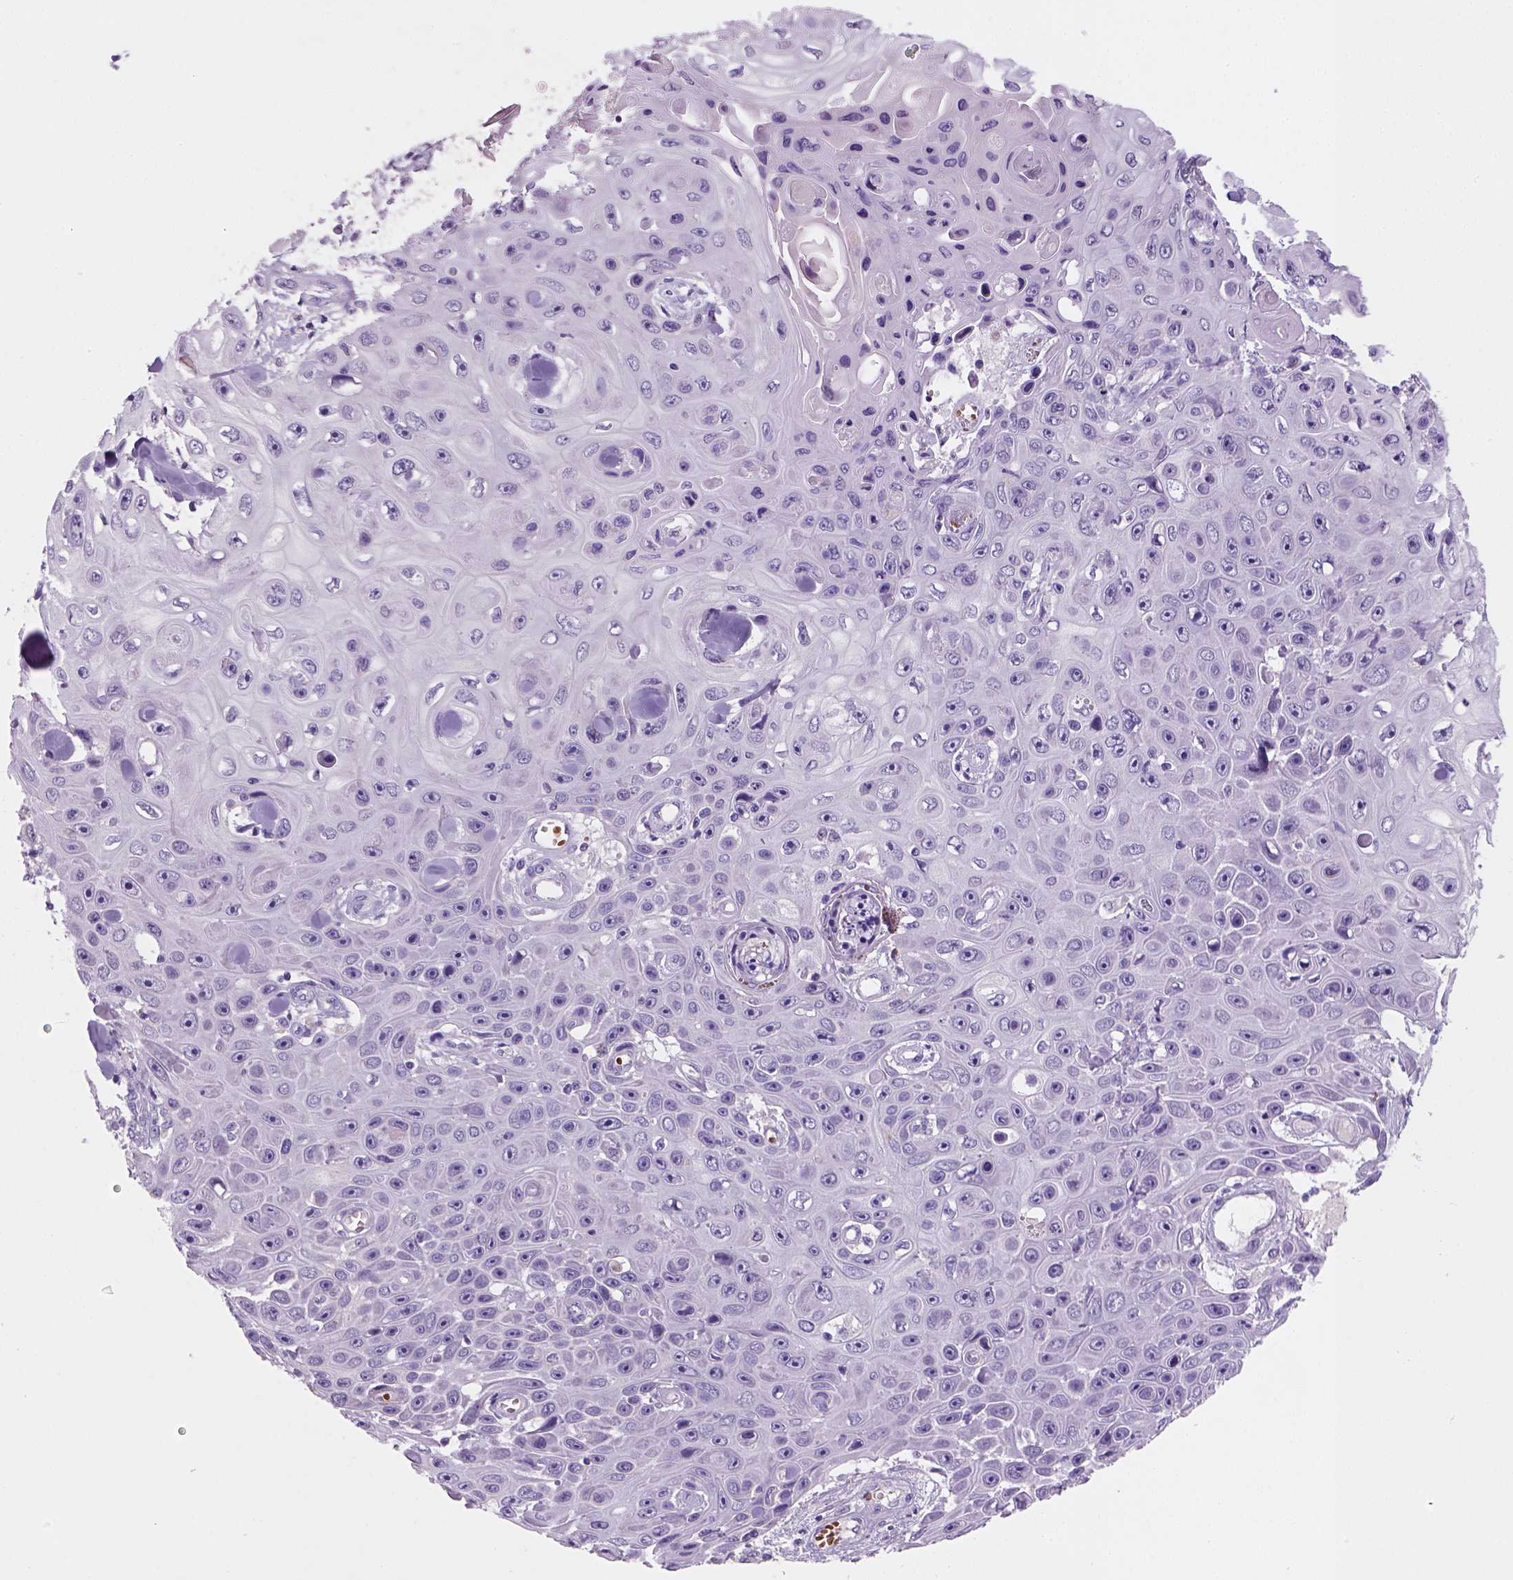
{"staining": {"intensity": "negative", "quantity": "none", "location": "none"}, "tissue": "skin cancer", "cell_type": "Tumor cells", "image_type": "cancer", "snomed": [{"axis": "morphology", "description": "Squamous cell carcinoma, NOS"}, {"axis": "topography", "description": "Skin"}], "caption": "DAB (3,3'-diaminobenzidine) immunohistochemical staining of skin cancer (squamous cell carcinoma) reveals no significant positivity in tumor cells.", "gene": "ZMAT4", "patient": {"sex": "male", "age": 82}}